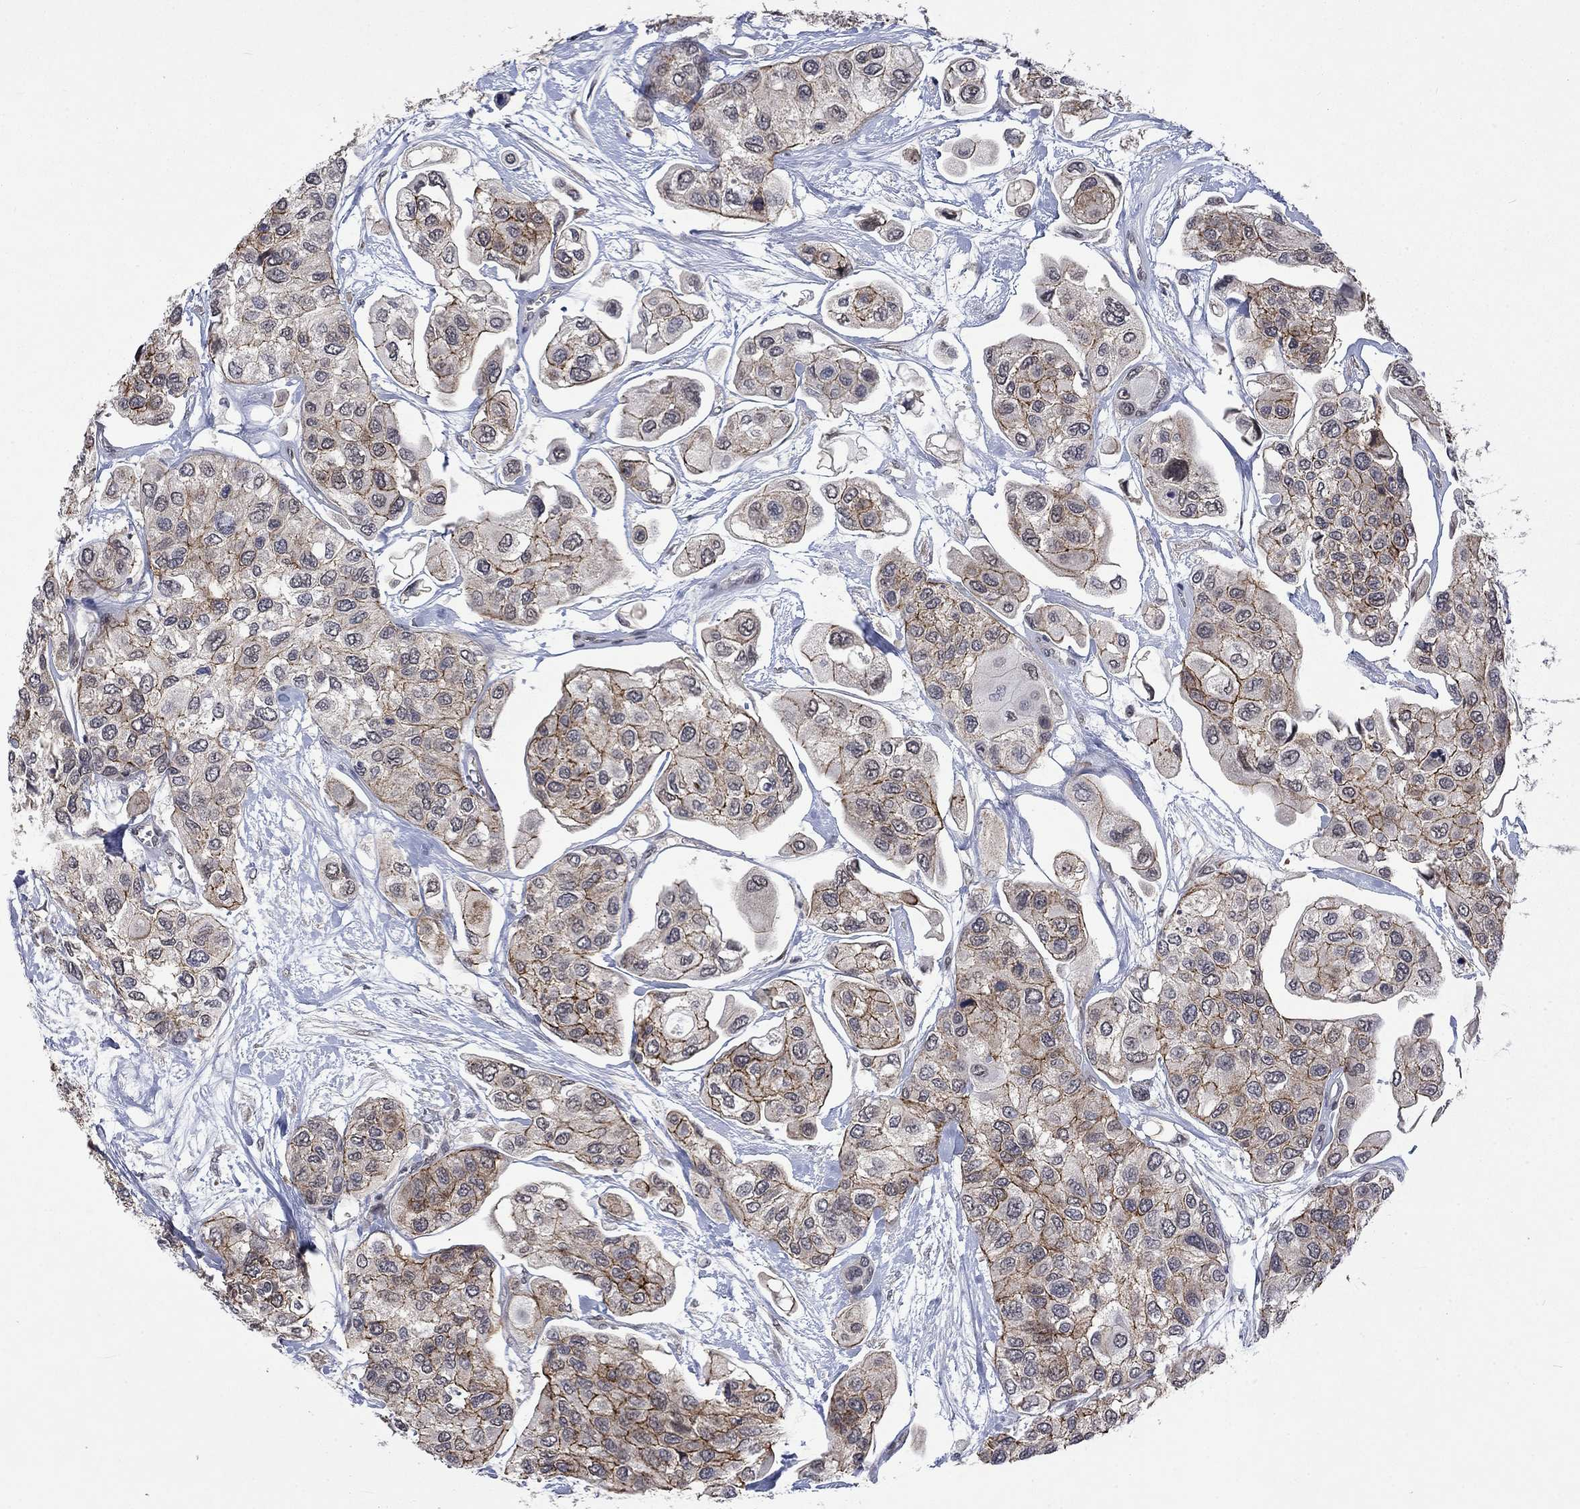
{"staining": {"intensity": "moderate", "quantity": "<25%", "location": "cytoplasmic/membranous"}, "tissue": "urothelial cancer", "cell_type": "Tumor cells", "image_type": "cancer", "snomed": [{"axis": "morphology", "description": "Urothelial carcinoma, High grade"}, {"axis": "topography", "description": "Urinary bladder"}], "caption": "A low amount of moderate cytoplasmic/membranous expression is seen in about <25% of tumor cells in urothelial cancer tissue. The protein is shown in brown color, while the nuclei are stained blue.", "gene": "PPP1R9A", "patient": {"sex": "male", "age": 77}}